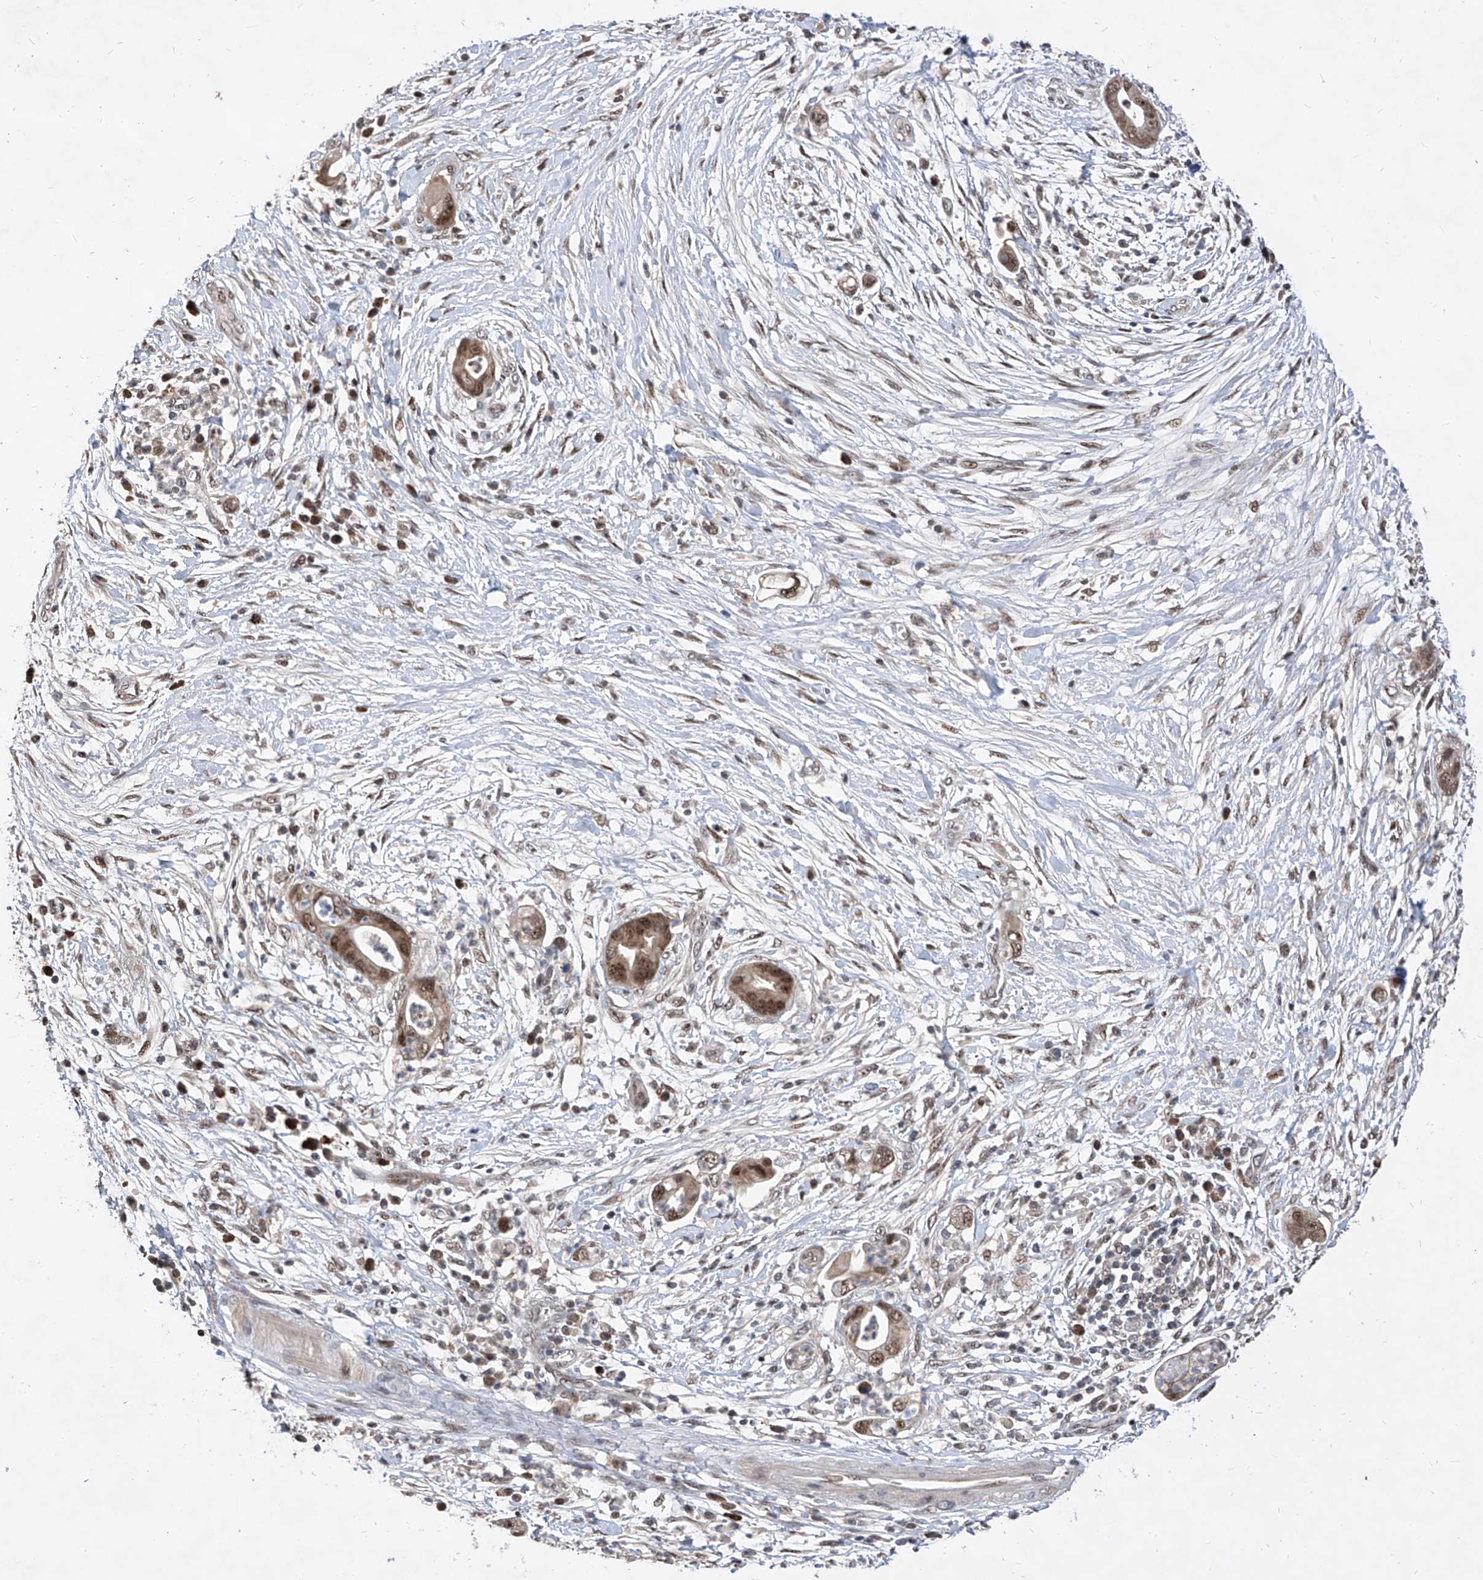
{"staining": {"intensity": "moderate", "quantity": ">75%", "location": "cytoplasmic/membranous,nuclear"}, "tissue": "pancreatic cancer", "cell_type": "Tumor cells", "image_type": "cancer", "snomed": [{"axis": "morphology", "description": "Adenocarcinoma, NOS"}, {"axis": "topography", "description": "Pancreas"}], "caption": "Pancreatic adenocarcinoma was stained to show a protein in brown. There is medium levels of moderate cytoplasmic/membranous and nuclear expression in about >75% of tumor cells. (DAB IHC, brown staining for protein, blue staining for nuclei).", "gene": "LGR4", "patient": {"sex": "male", "age": 75}}